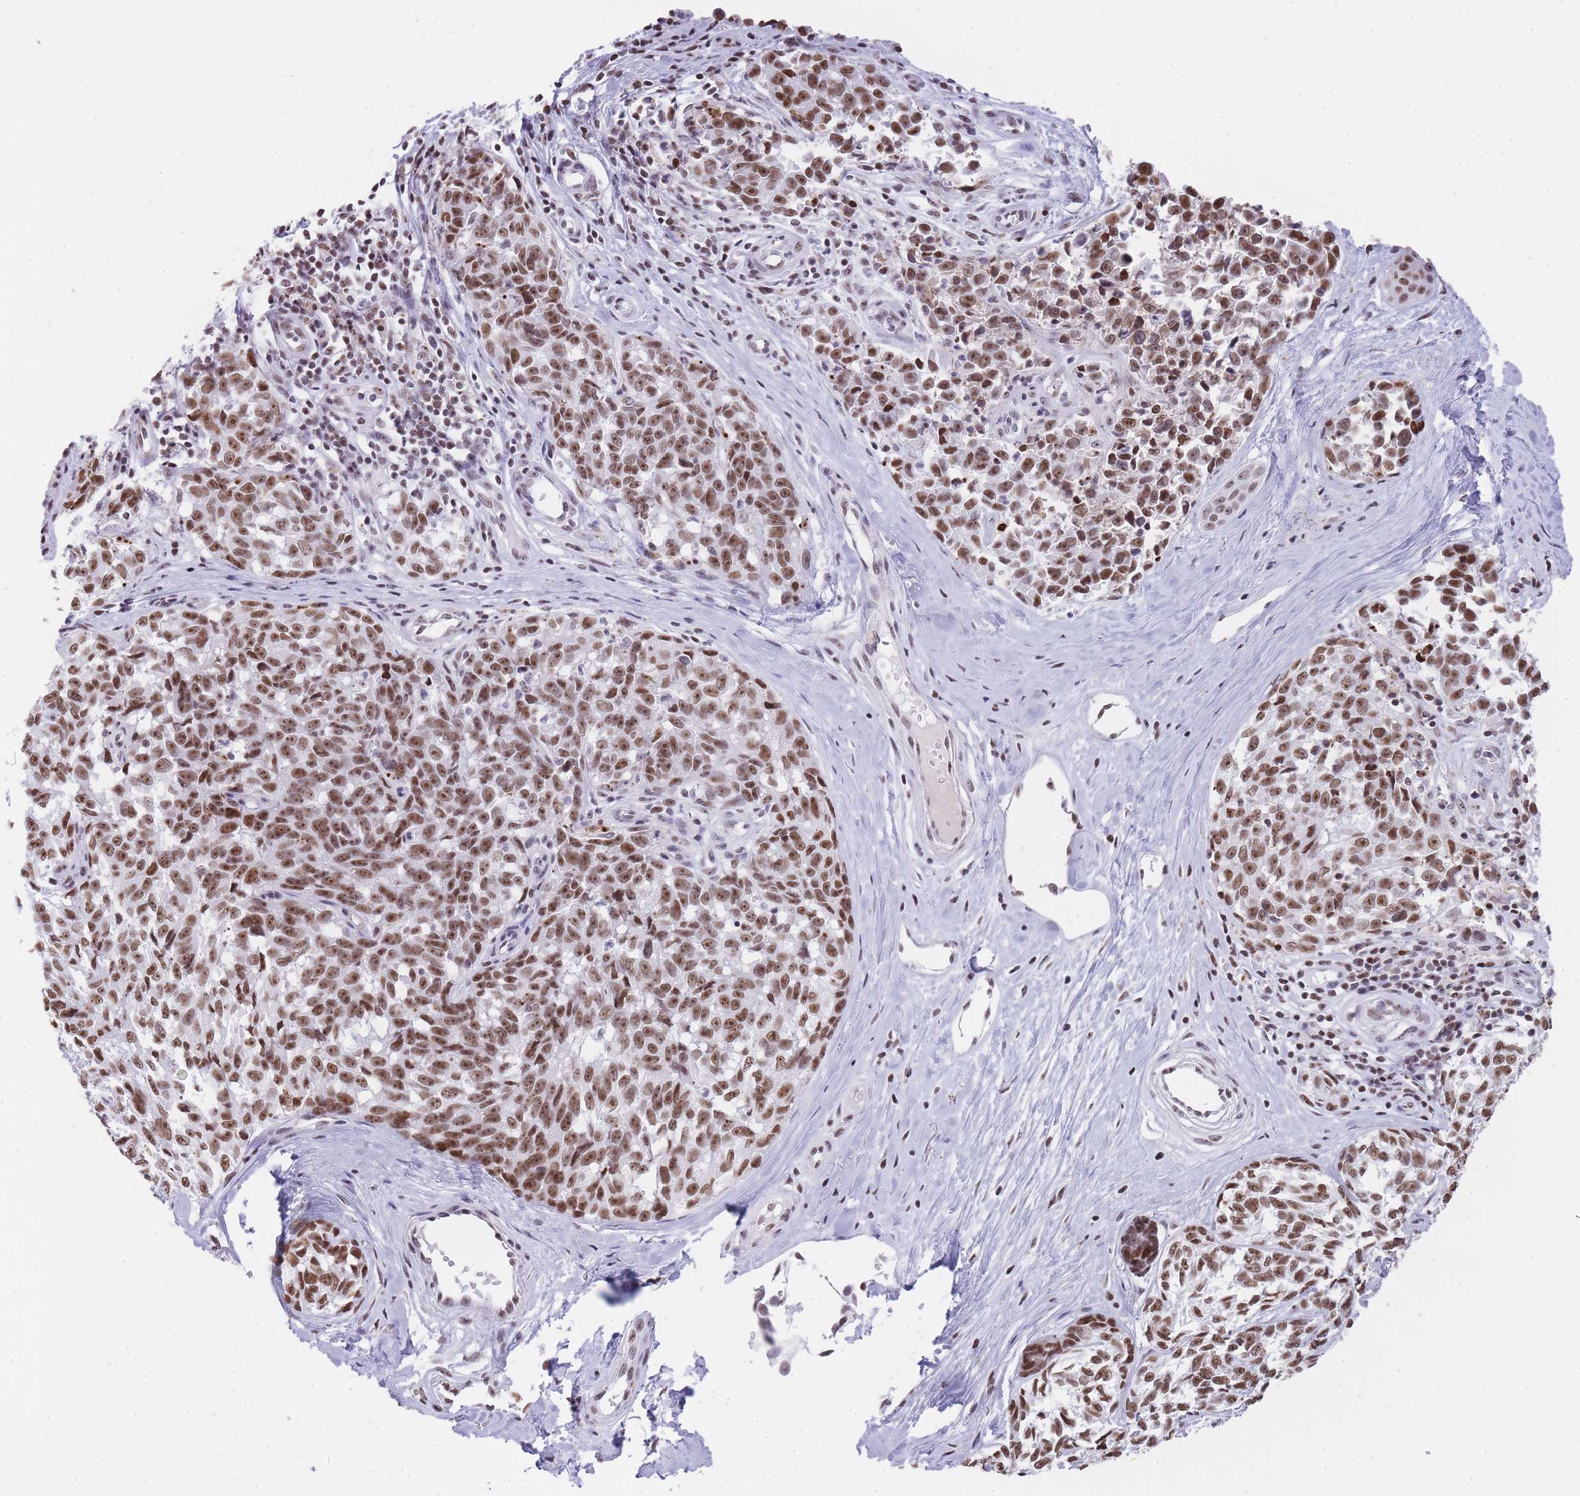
{"staining": {"intensity": "moderate", "quantity": ">75%", "location": "nuclear"}, "tissue": "melanoma", "cell_type": "Tumor cells", "image_type": "cancer", "snomed": [{"axis": "morphology", "description": "Normal tissue, NOS"}, {"axis": "morphology", "description": "Malignant melanoma, NOS"}, {"axis": "topography", "description": "Skin"}], "caption": "Immunohistochemical staining of malignant melanoma reveals moderate nuclear protein positivity in about >75% of tumor cells. (Stains: DAB (3,3'-diaminobenzidine) in brown, nuclei in blue, Microscopy: brightfield microscopy at high magnification).", "gene": "EVC2", "patient": {"sex": "female", "age": 64}}